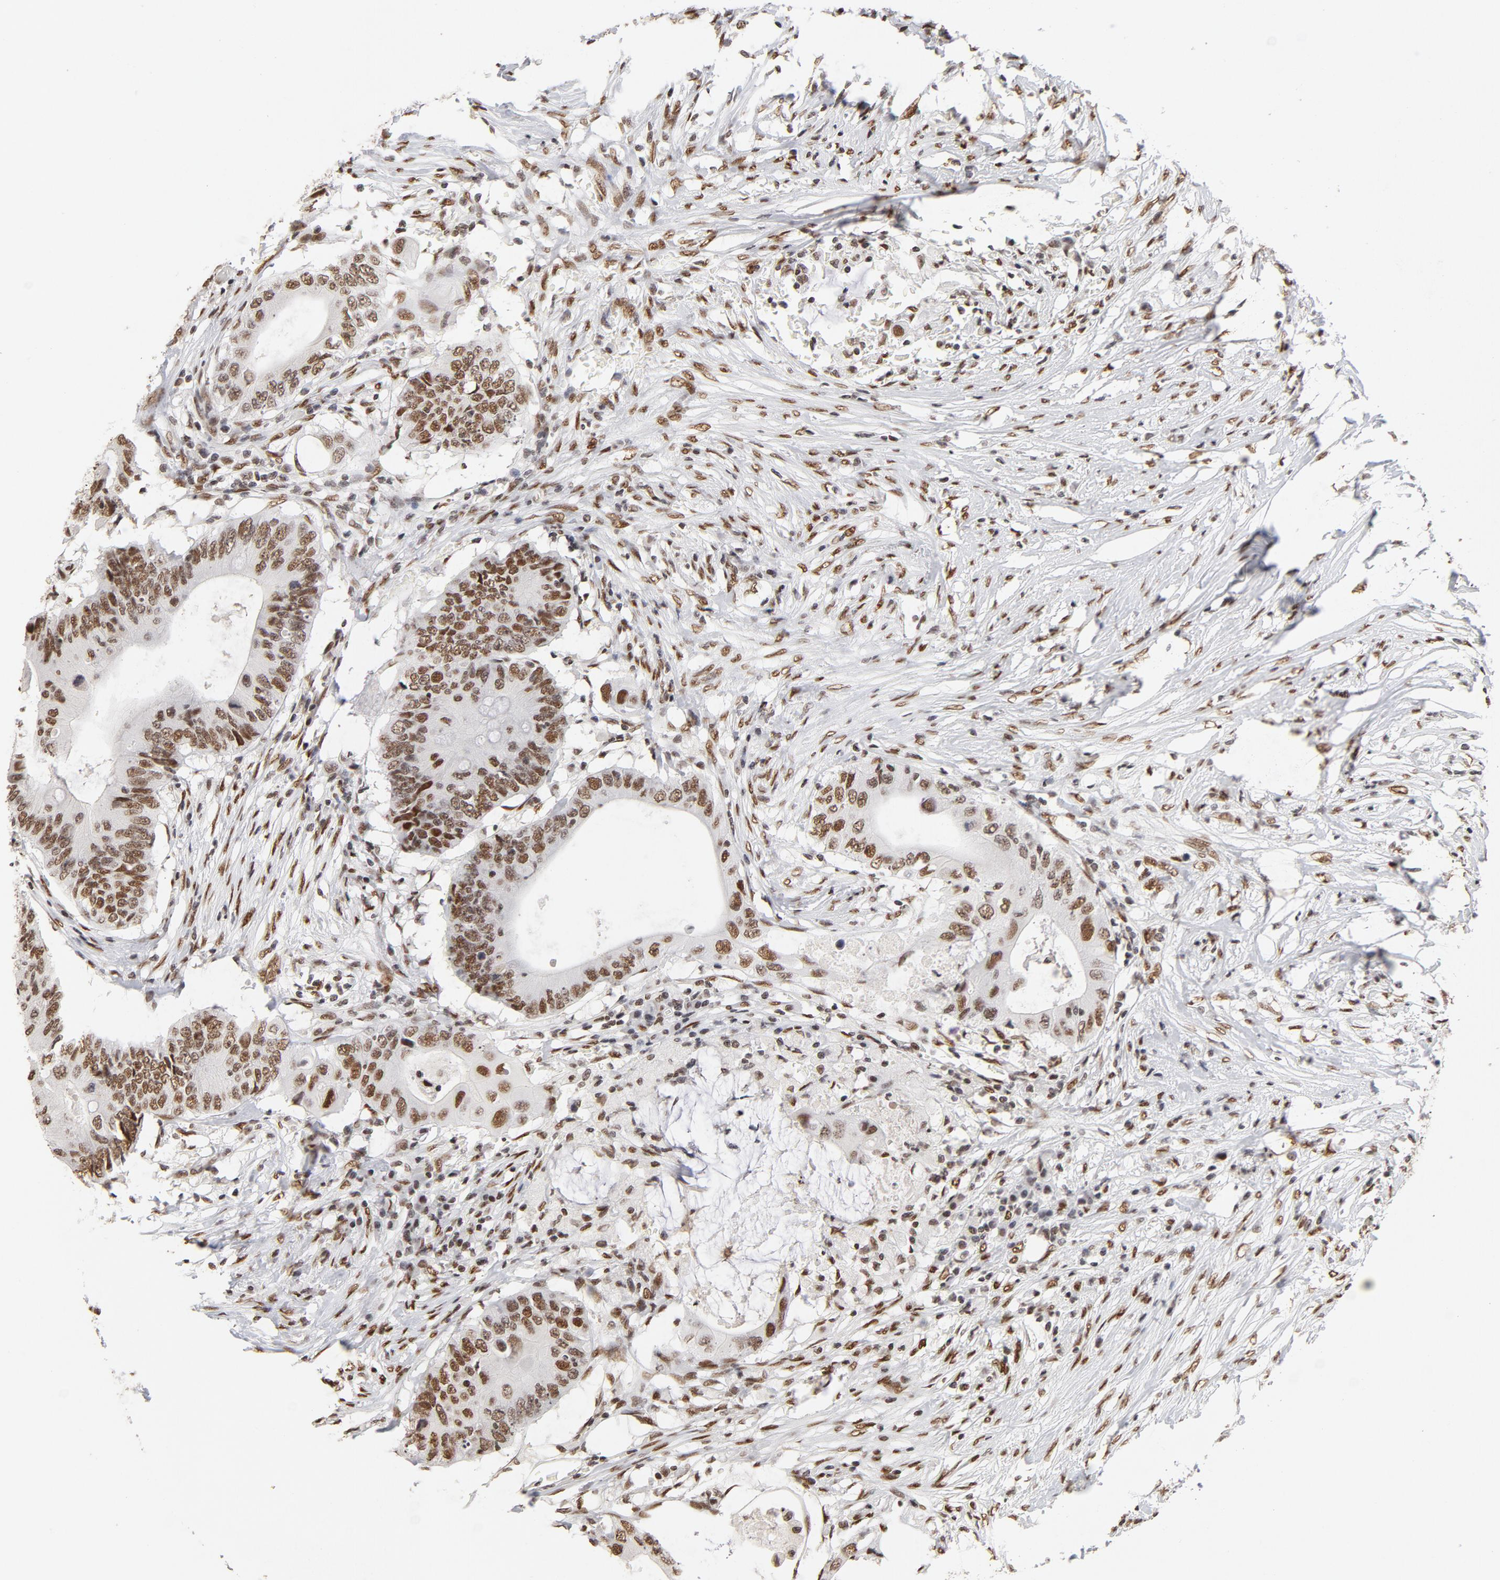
{"staining": {"intensity": "moderate", "quantity": ">75%", "location": "nuclear"}, "tissue": "colorectal cancer", "cell_type": "Tumor cells", "image_type": "cancer", "snomed": [{"axis": "morphology", "description": "Adenocarcinoma, NOS"}, {"axis": "topography", "description": "Colon"}], "caption": "Protein staining of colorectal adenocarcinoma tissue reveals moderate nuclear staining in approximately >75% of tumor cells.", "gene": "TP53BP1", "patient": {"sex": "male", "age": 71}}